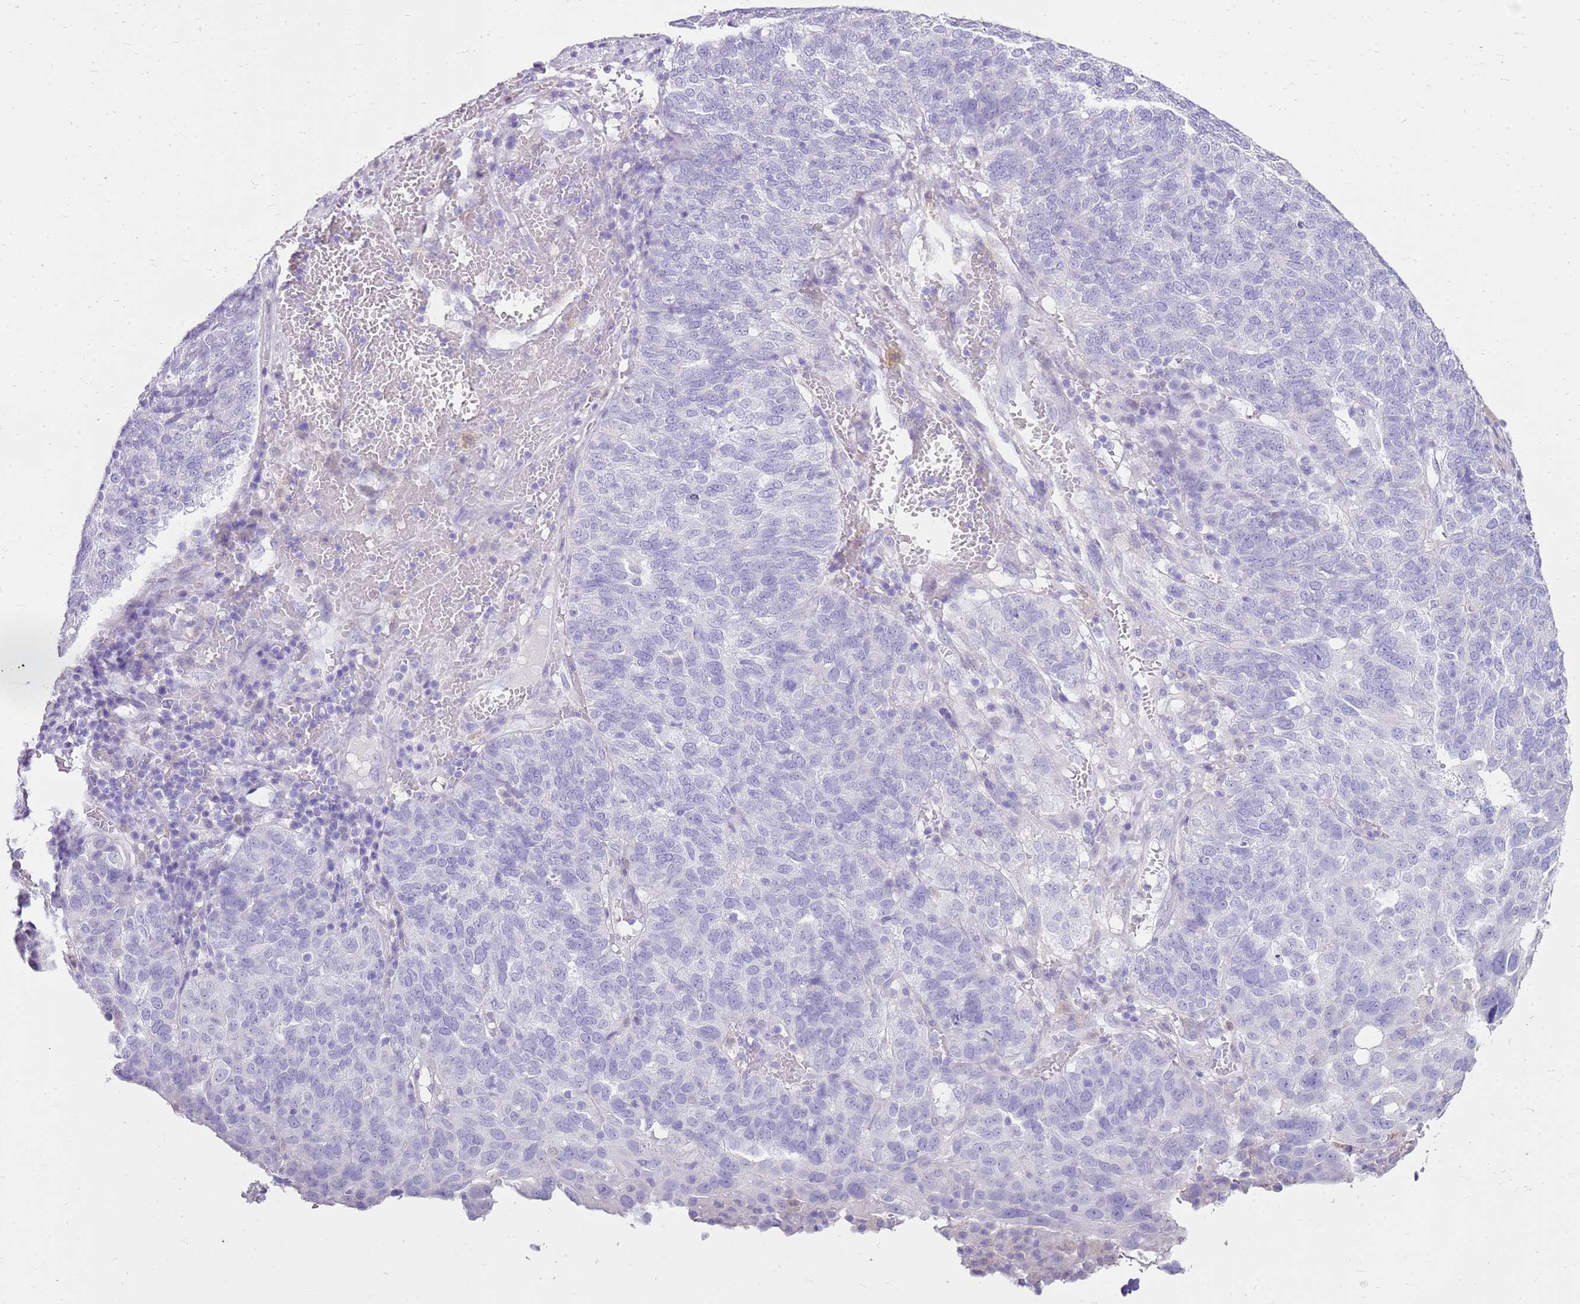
{"staining": {"intensity": "negative", "quantity": "none", "location": "none"}, "tissue": "ovarian cancer", "cell_type": "Tumor cells", "image_type": "cancer", "snomed": [{"axis": "morphology", "description": "Cystadenocarcinoma, serous, NOS"}, {"axis": "topography", "description": "Ovary"}], "caption": "An image of human ovarian cancer (serous cystadenocarcinoma) is negative for staining in tumor cells.", "gene": "SULT1E1", "patient": {"sex": "female", "age": 59}}